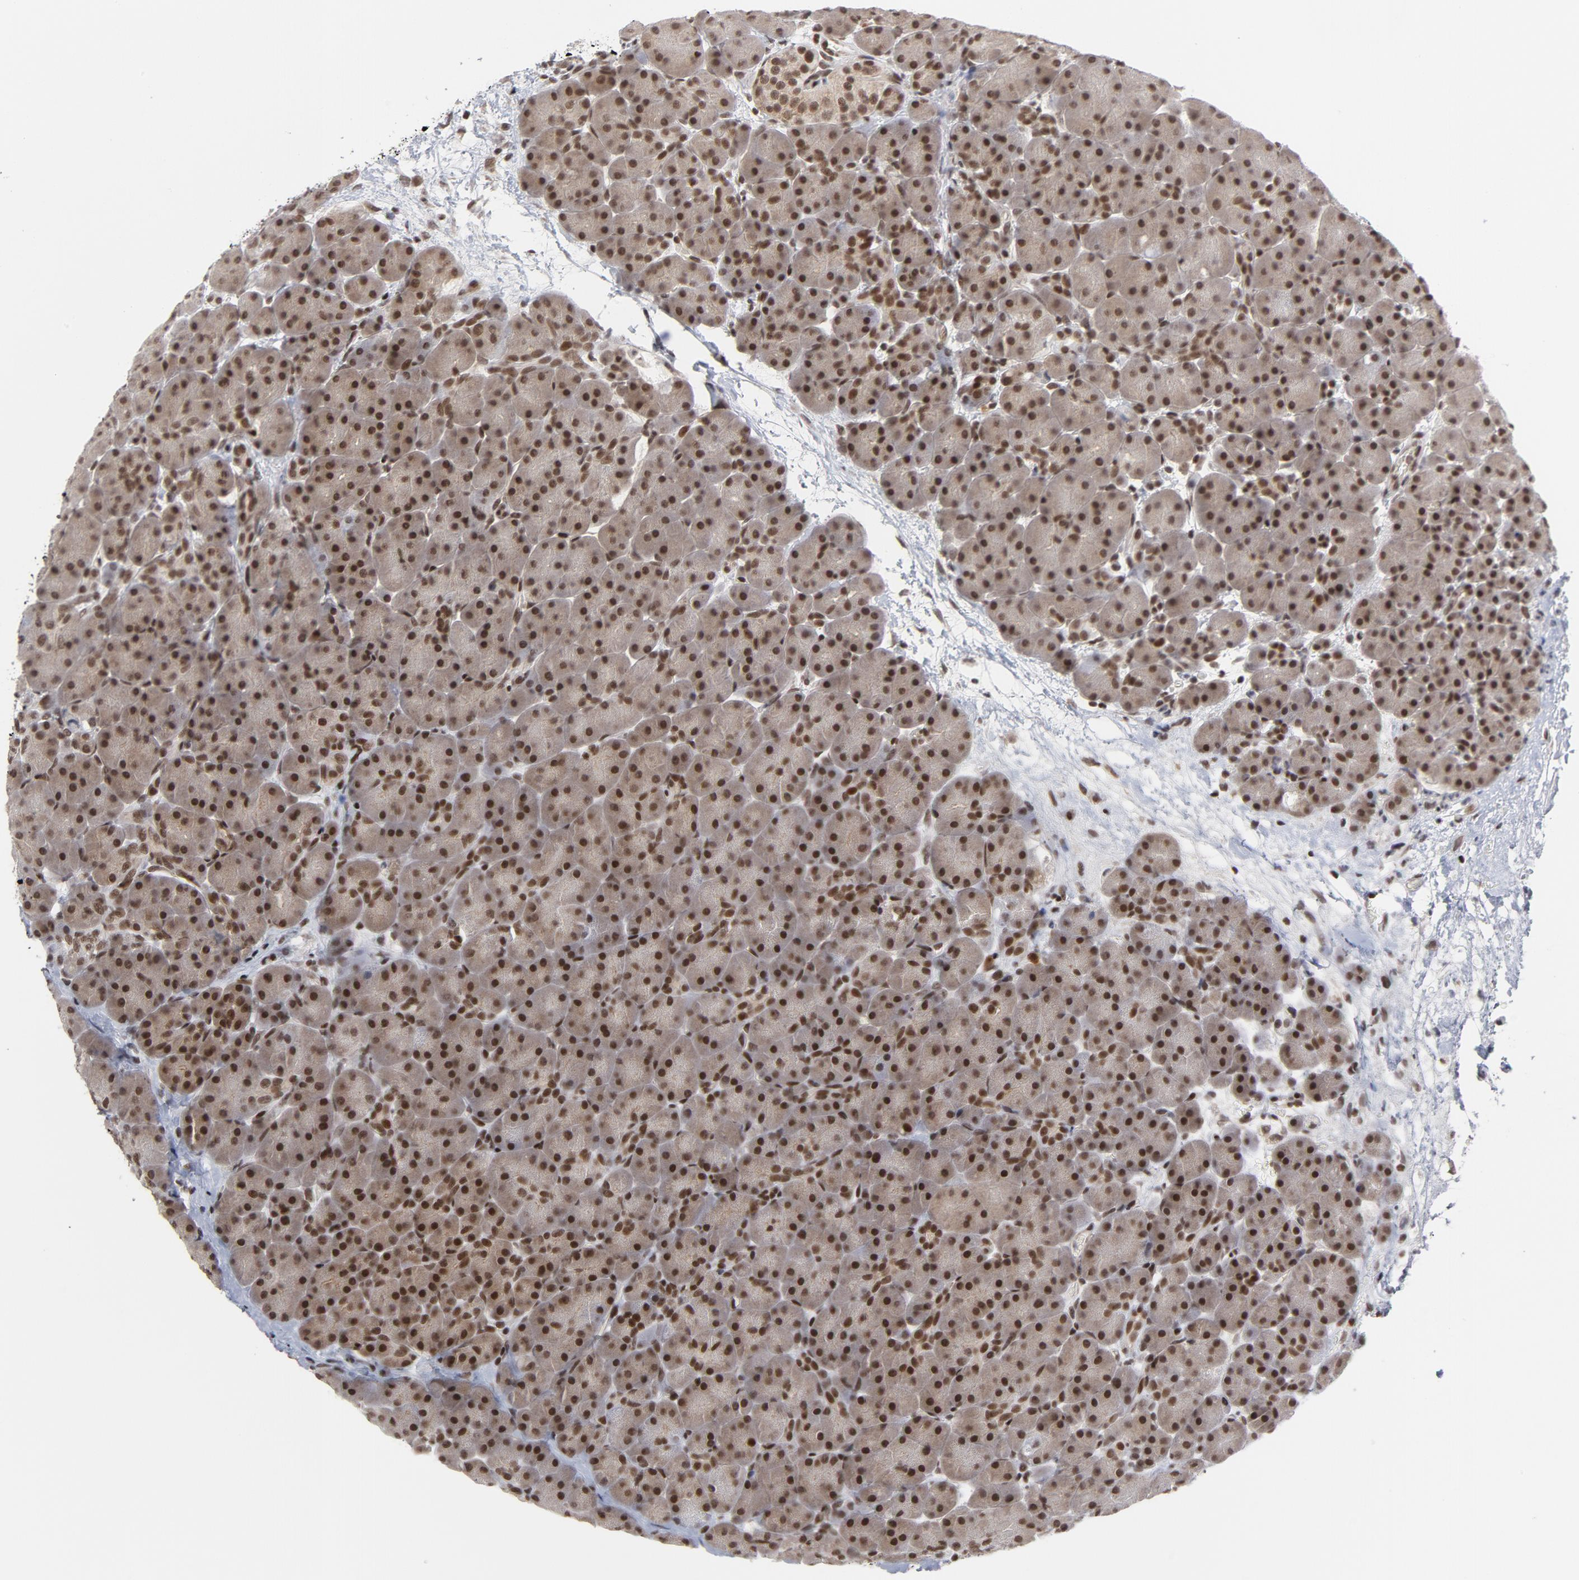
{"staining": {"intensity": "strong", "quantity": ">75%", "location": "nuclear"}, "tissue": "pancreas", "cell_type": "Exocrine glandular cells", "image_type": "normal", "snomed": [{"axis": "morphology", "description": "Normal tissue, NOS"}, {"axis": "topography", "description": "Pancreas"}], "caption": "IHC (DAB) staining of unremarkable human pancreas exhibits strong nuclear protein expression in approximately >75% of exocrine glandular cells.", "gene": "CTCF", "patient": {"sex": "male", "age": 66}}